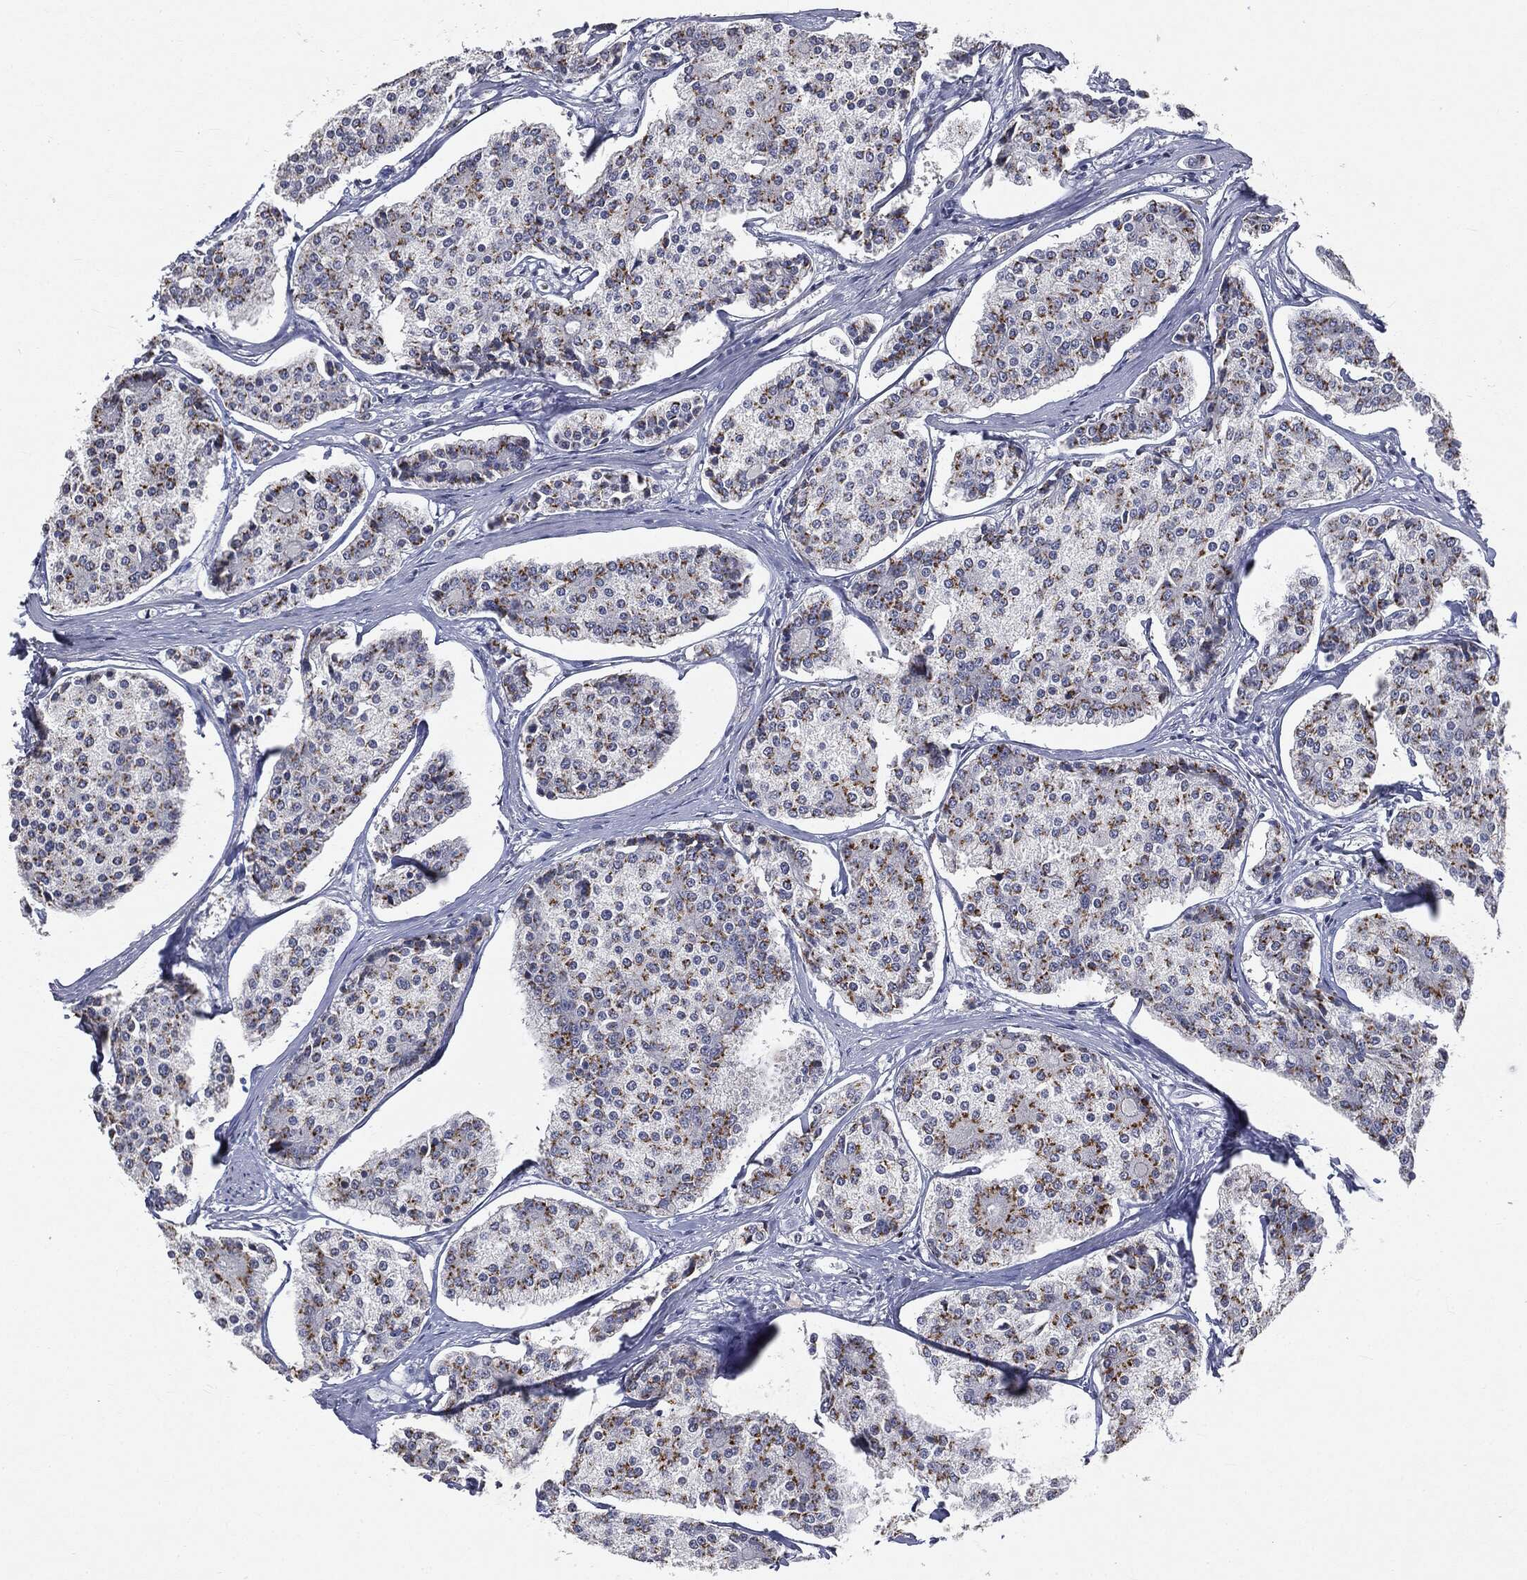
{"staining": {"intensity": "moderate", "quantity": "25%-75%", "location": "cytoplasmic/membranous"}, "tissue": "carcinoid", "cell_type": "Tumor cells", "image_type": "cancer", "snomed": [{"axis": "morphology", "description": "Carcinoid, malignant, NOS"}, {"axis": "topography", "description": "Small intestine"}], "caption": "Carcinoid (malignant) tissue displays moderate cytoplasmic/membranous expression in approximately 25%-75% of tumor cells", "gene": "CASD1", "patient": {"sex": "female", "age": 65}}